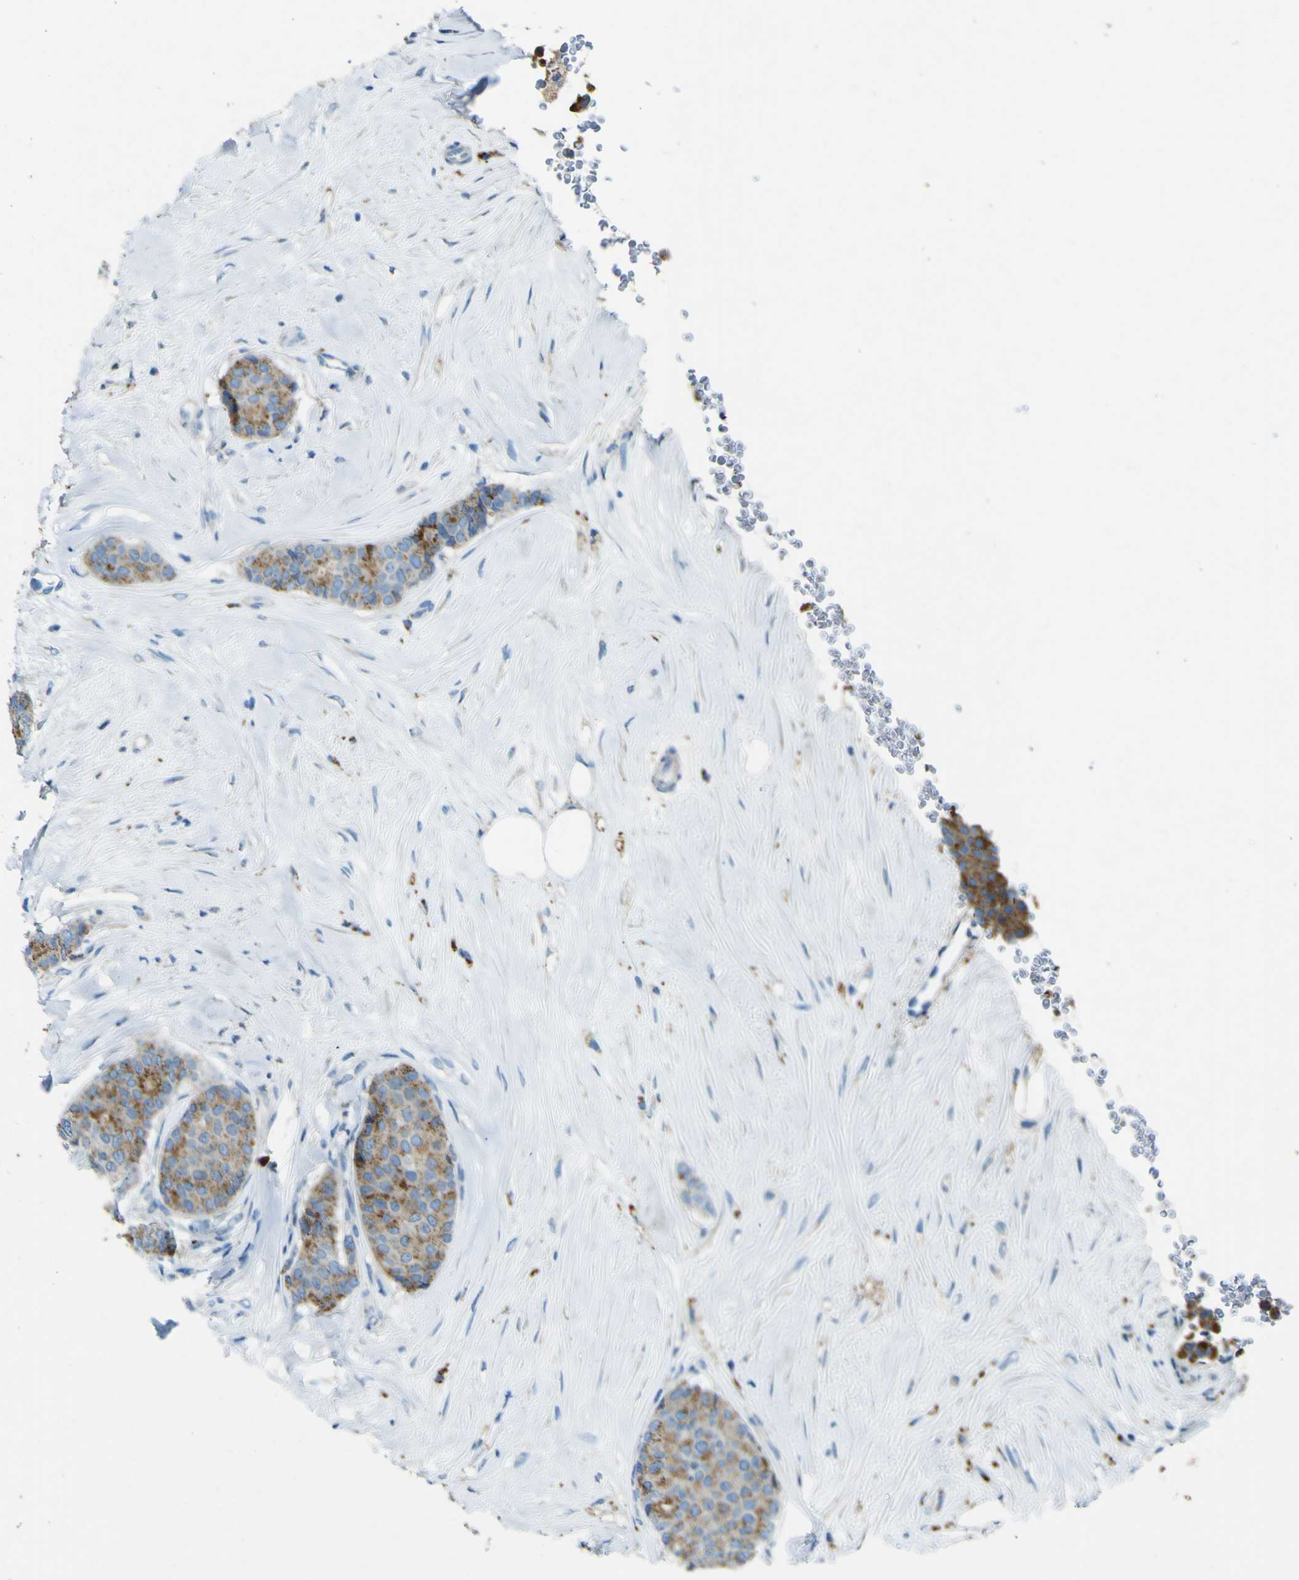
{"staining": {"intensity": "moderate", "quantity": ">75%", "location": "cytoplasmic/membranous"}, "tissue": "breast cancer", "cell_type": "Tumor cells", "image_type": "cancer", "snomed": [{"axis": "morphology", "description": "Duct carcinoma"}, {"axis": "topography", "description": "Breast"}], "caption": "Approximately >75% of tumor cells in breast cancer show moderate cytoplasmic/membranous protein expression as visualized by brown immunohistochemical staining.", "gene": "PDE9A", "patient": {"sex": "female", "age": 75}}